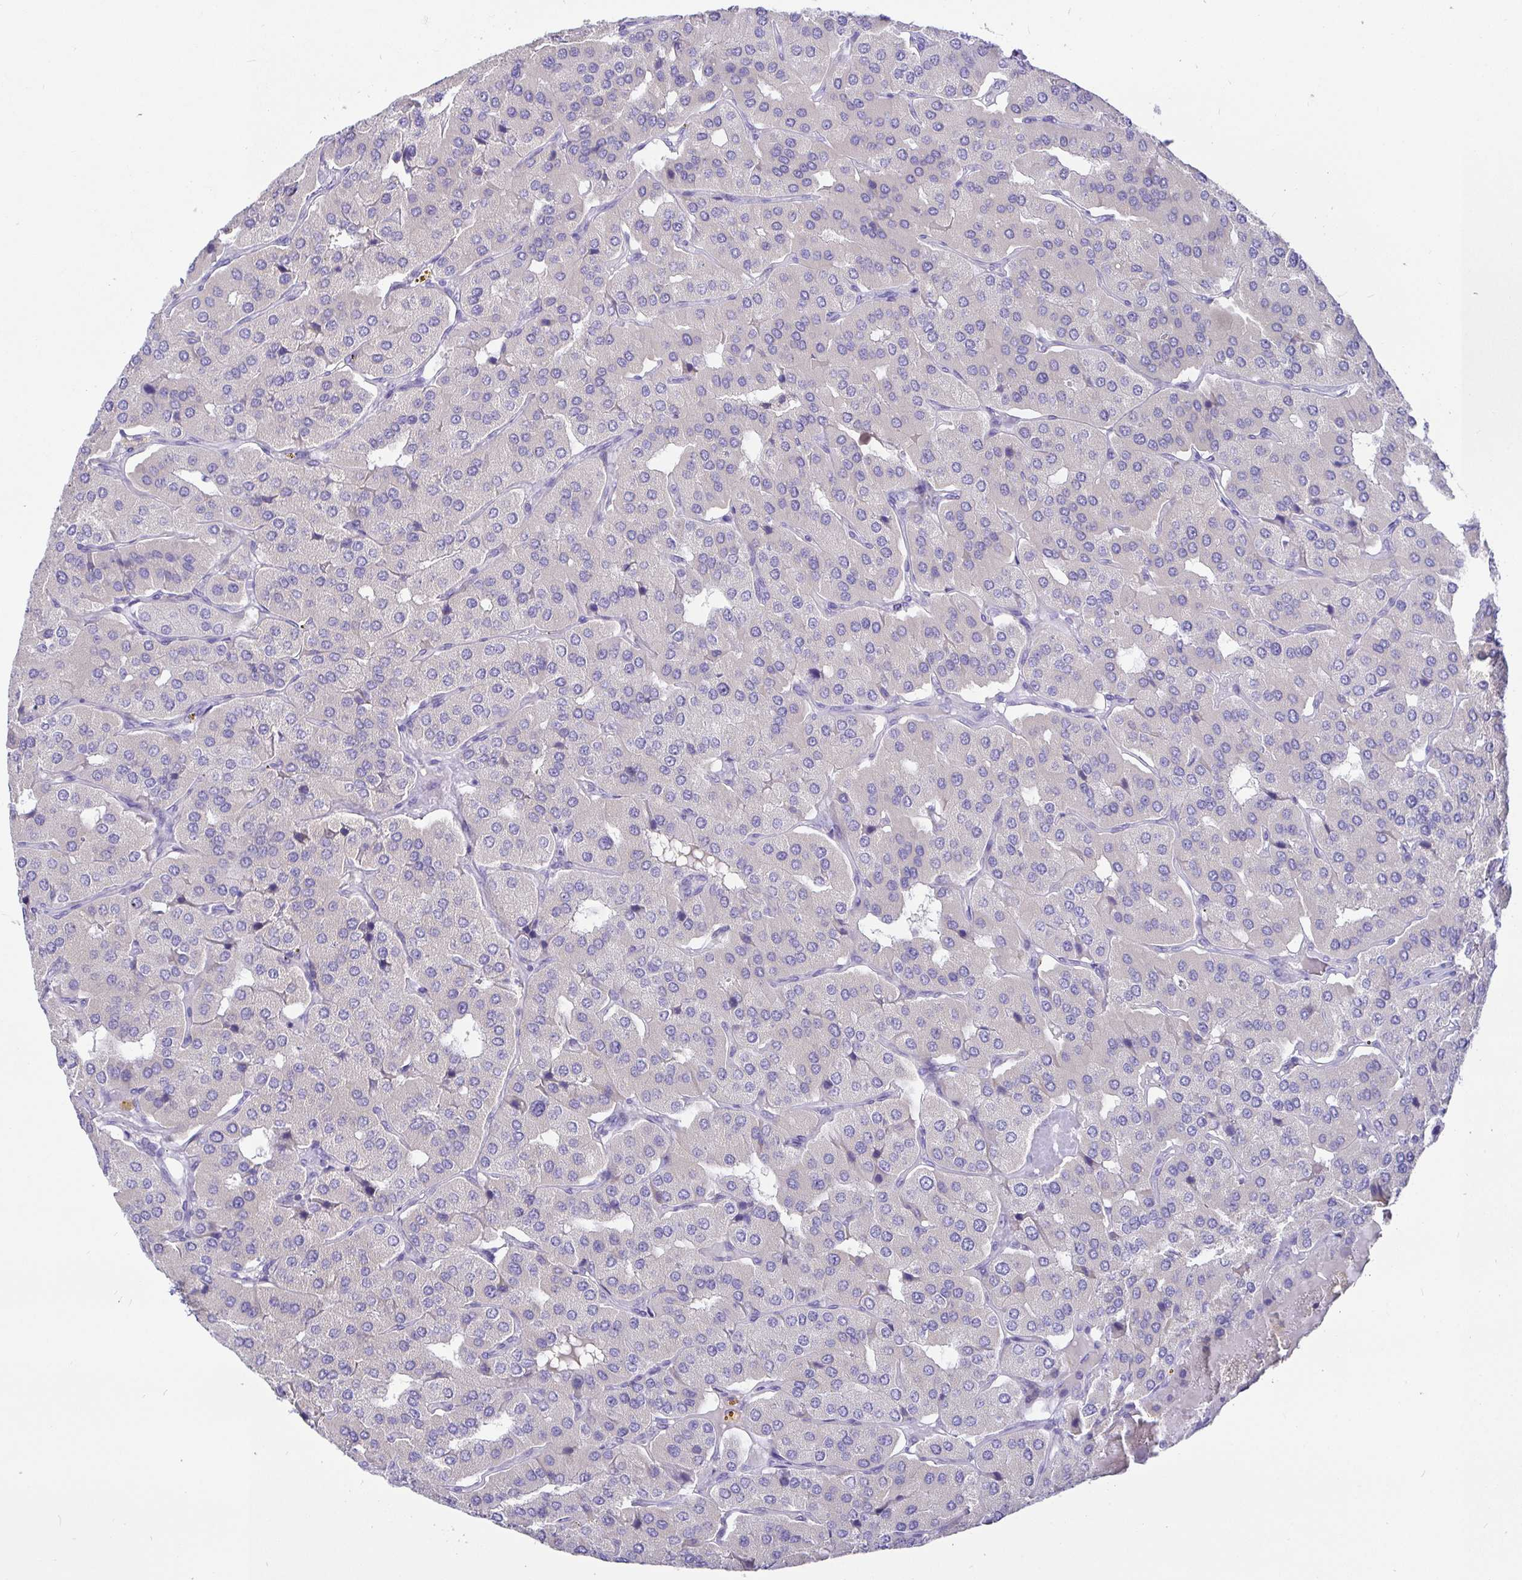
{"staining": {"intensity": "negative", "quantity": "none", "location": "none"}, "tissue": "parathyroid gland", "cell_type": "Glandular cells", "image_type": "normal", "snomed": [{"axis": "morphology", "description": "Normal tissue, NOS"}, {"axis": "morphology", "description": "Adenoma, NOS"}, {"axis": "topography", "description": "Parathyroid gland"}], "caption": "DAB (3,3'-diaminobenzidine) immunohistochemical staining of benign human parathyroid gland shows no significant expression in glandular cells.", "gene": "TPTE", "patient": {"sex": "female", "age": 86}}